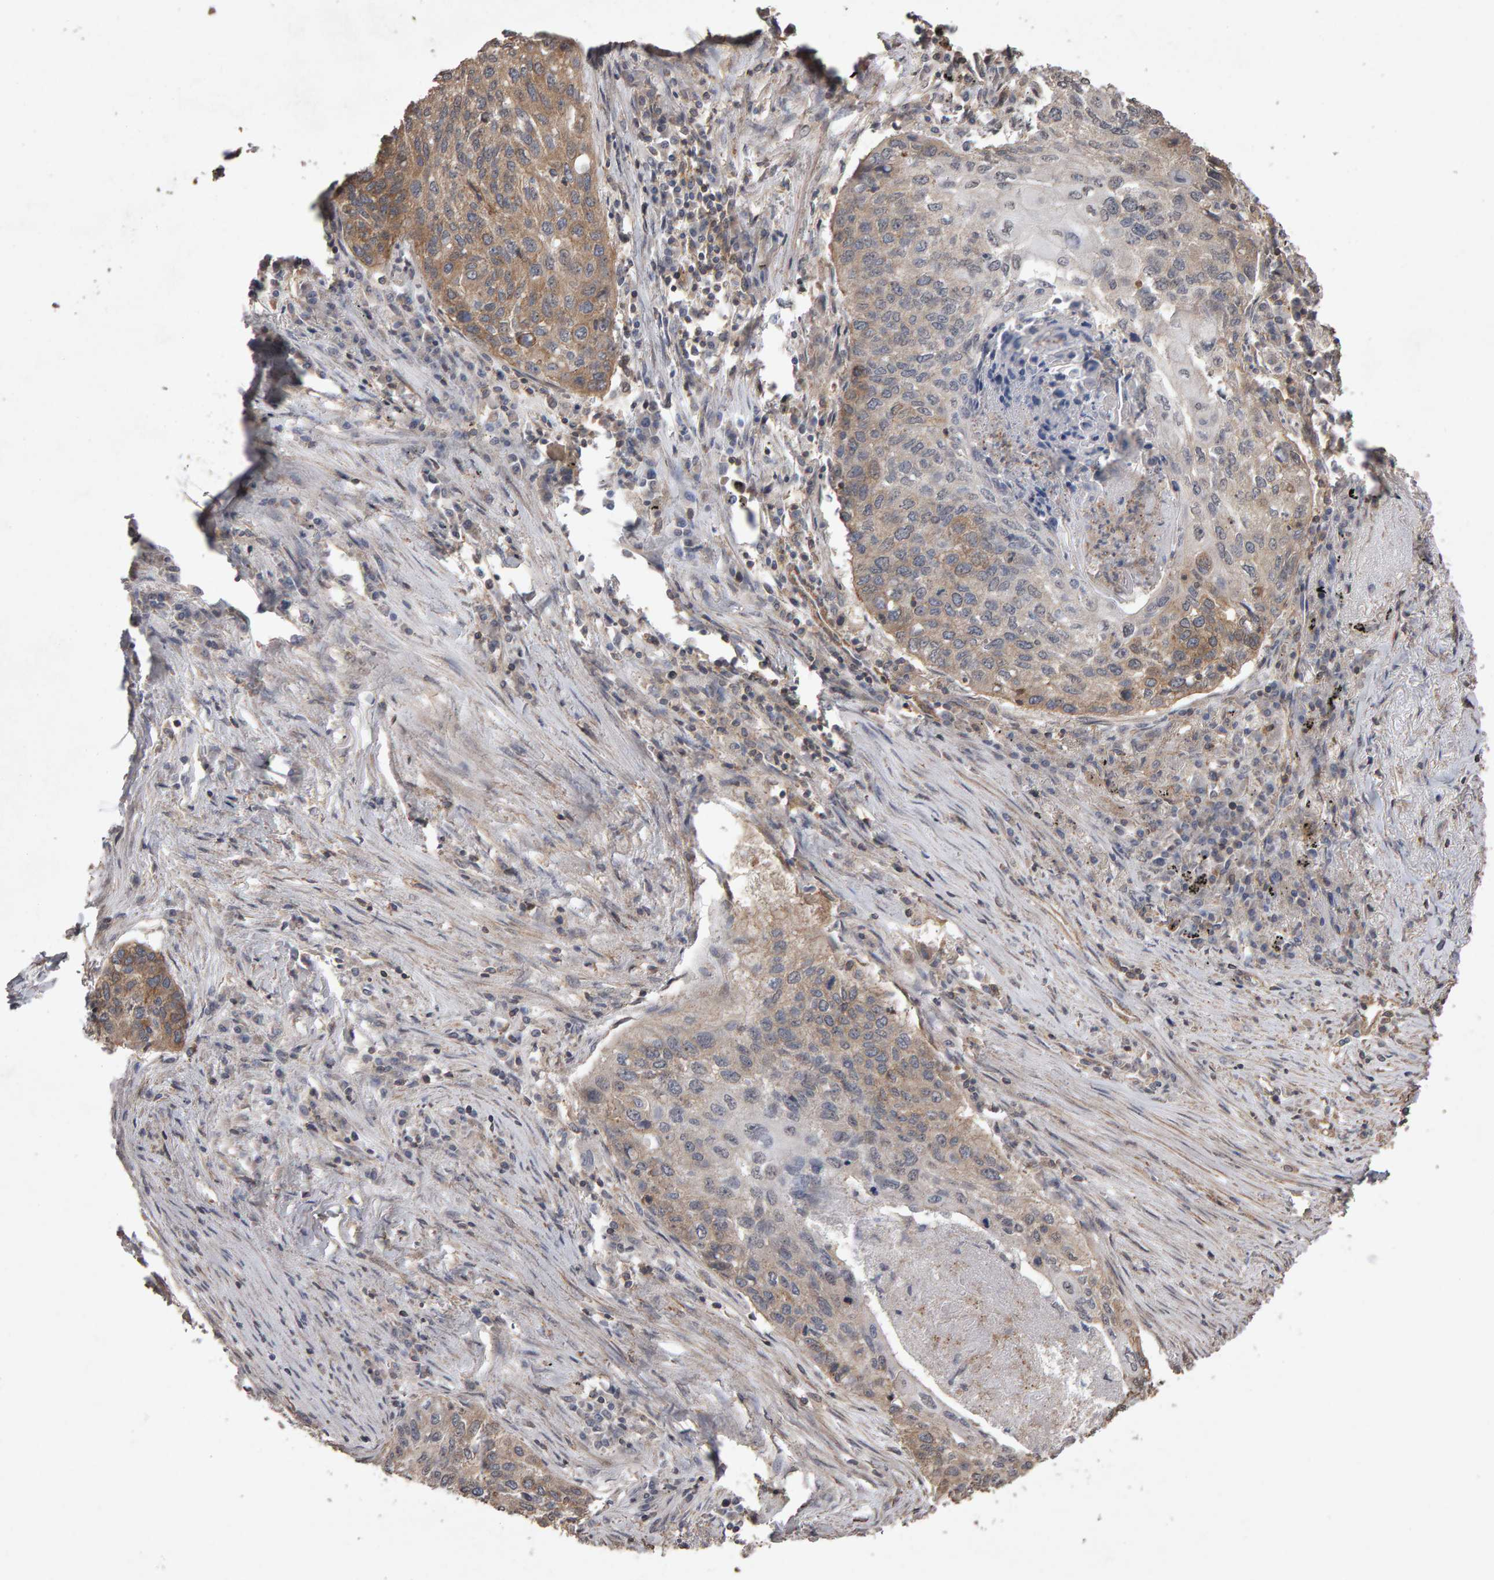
{"staining": {"intensity": "moderate", "quantity": ">75%", "location": "cytoplasmic/membranous"}, "tissue": "lung cancer", "cell_type": "Tumor cells", "image_type": "cancer", "snomed": [{"axis": "morphology", "description": "Squamous cell carcinoma, NOS"}, {"axis": "topography", "description": "Lung"}], "caption": "Tumor cells display moderate cytoplasmic/membranous staining in approximately >75% of cells in lung cancer (squamous cell carcinoma). (Stains: DAB (3,3'-diaminobenzidine) in brown, nuclei in blue, Microscopy: brightfield microscopy at high magnification).", "gene": "SCRIB", "patient": {"sex": "female", "age": 63}}